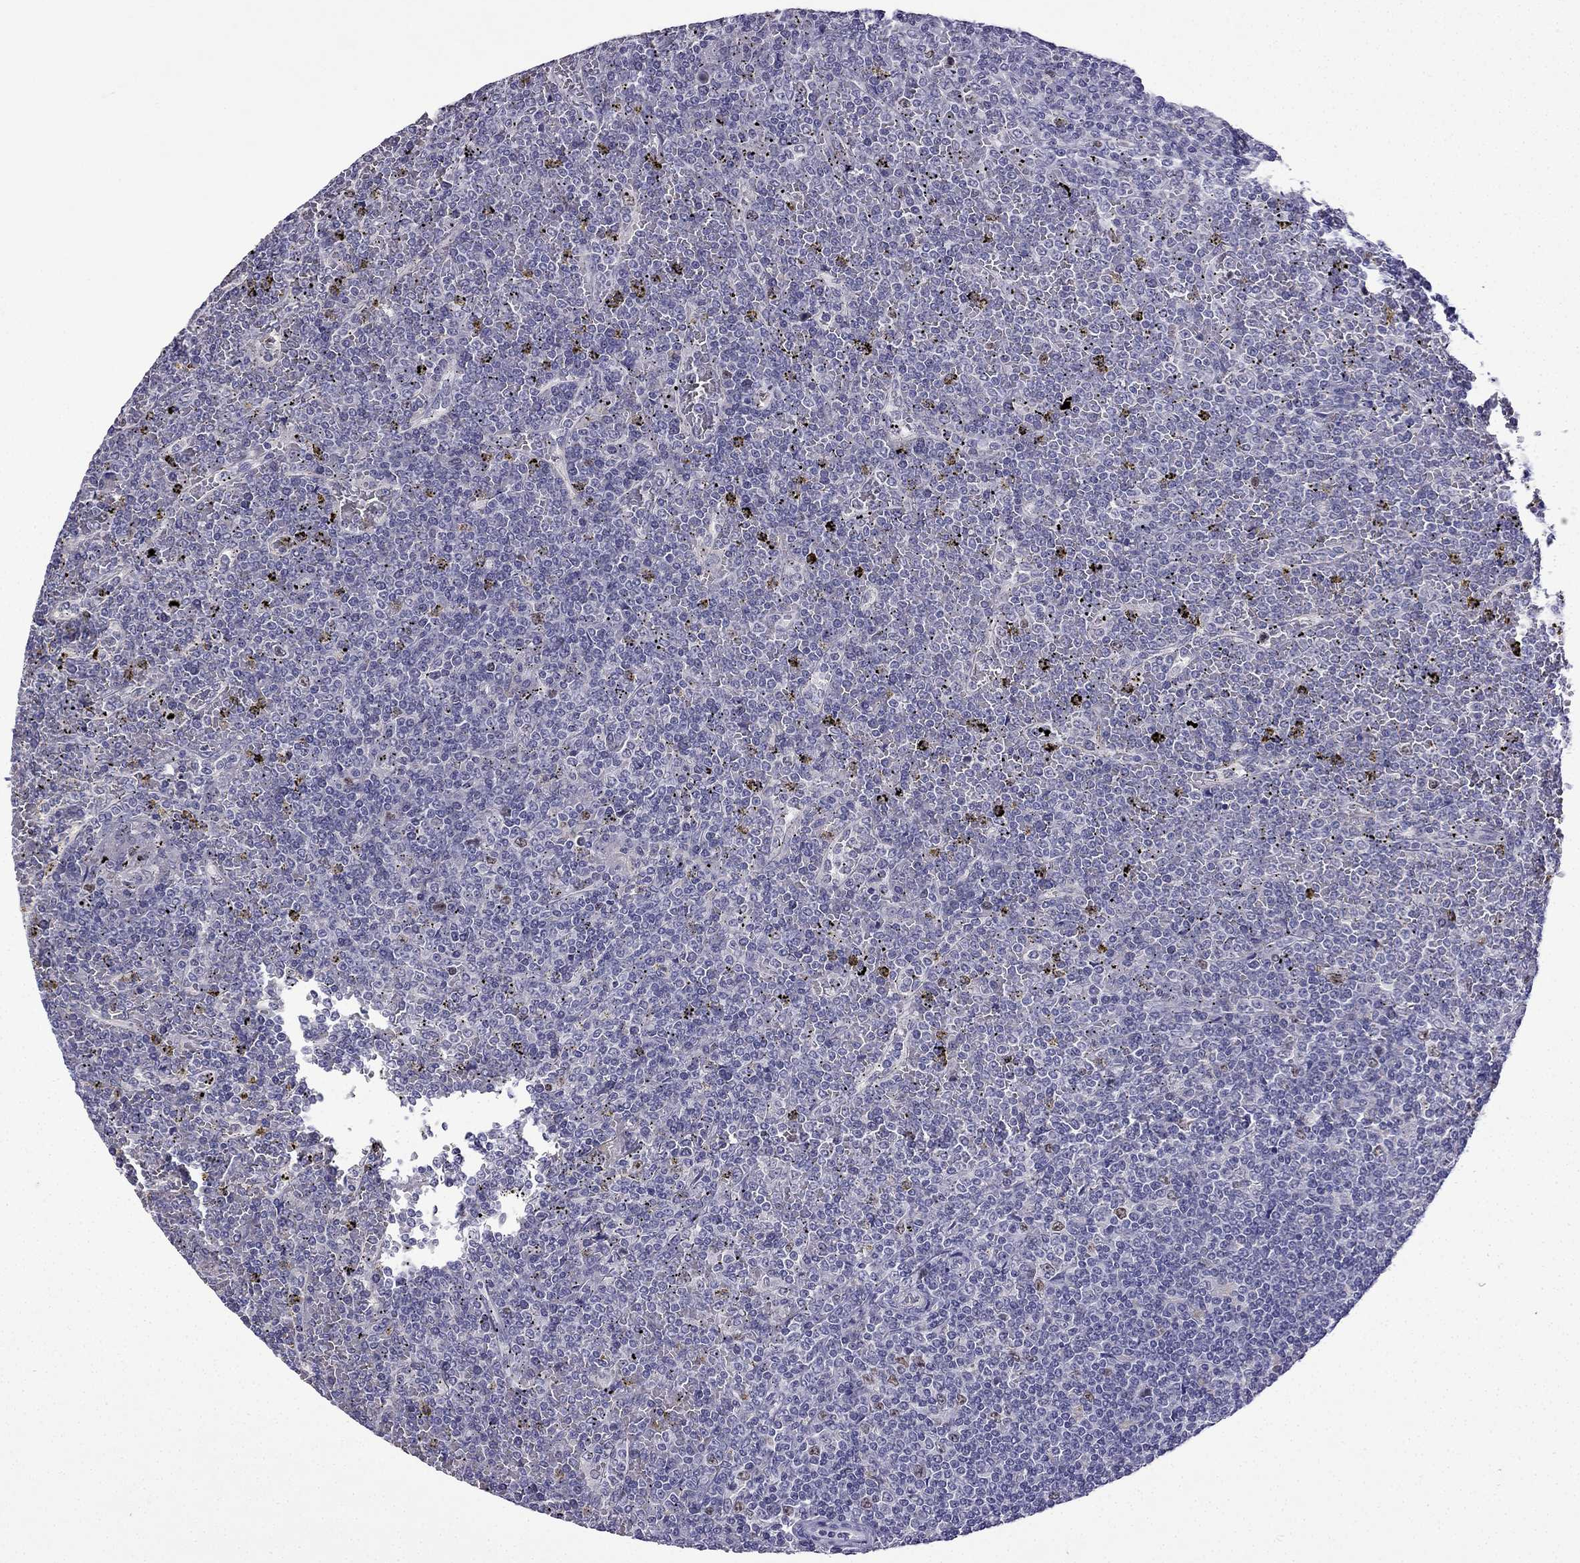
{"staining": {"intensity": "negative", "quantity": "none", "location": "none"}, "tissue": "lymphoma", "cell_type": "Tumor cells", "image_type": "cancer", "snomed": [{"axis": "morphology", "description": "Malignant lymphoma, non-Hodgkin's type, Low grade"}, {"axis": "topography", "description": "Spleen"}], "caption": "Immunohistochemistry histopathology image of neoplastic tissue: lymphoma stained with DAB reveals no significant protein positivity in tumor cells.", "gene": "UHRF1", "patient": {"sex": "female", "age": 19}}